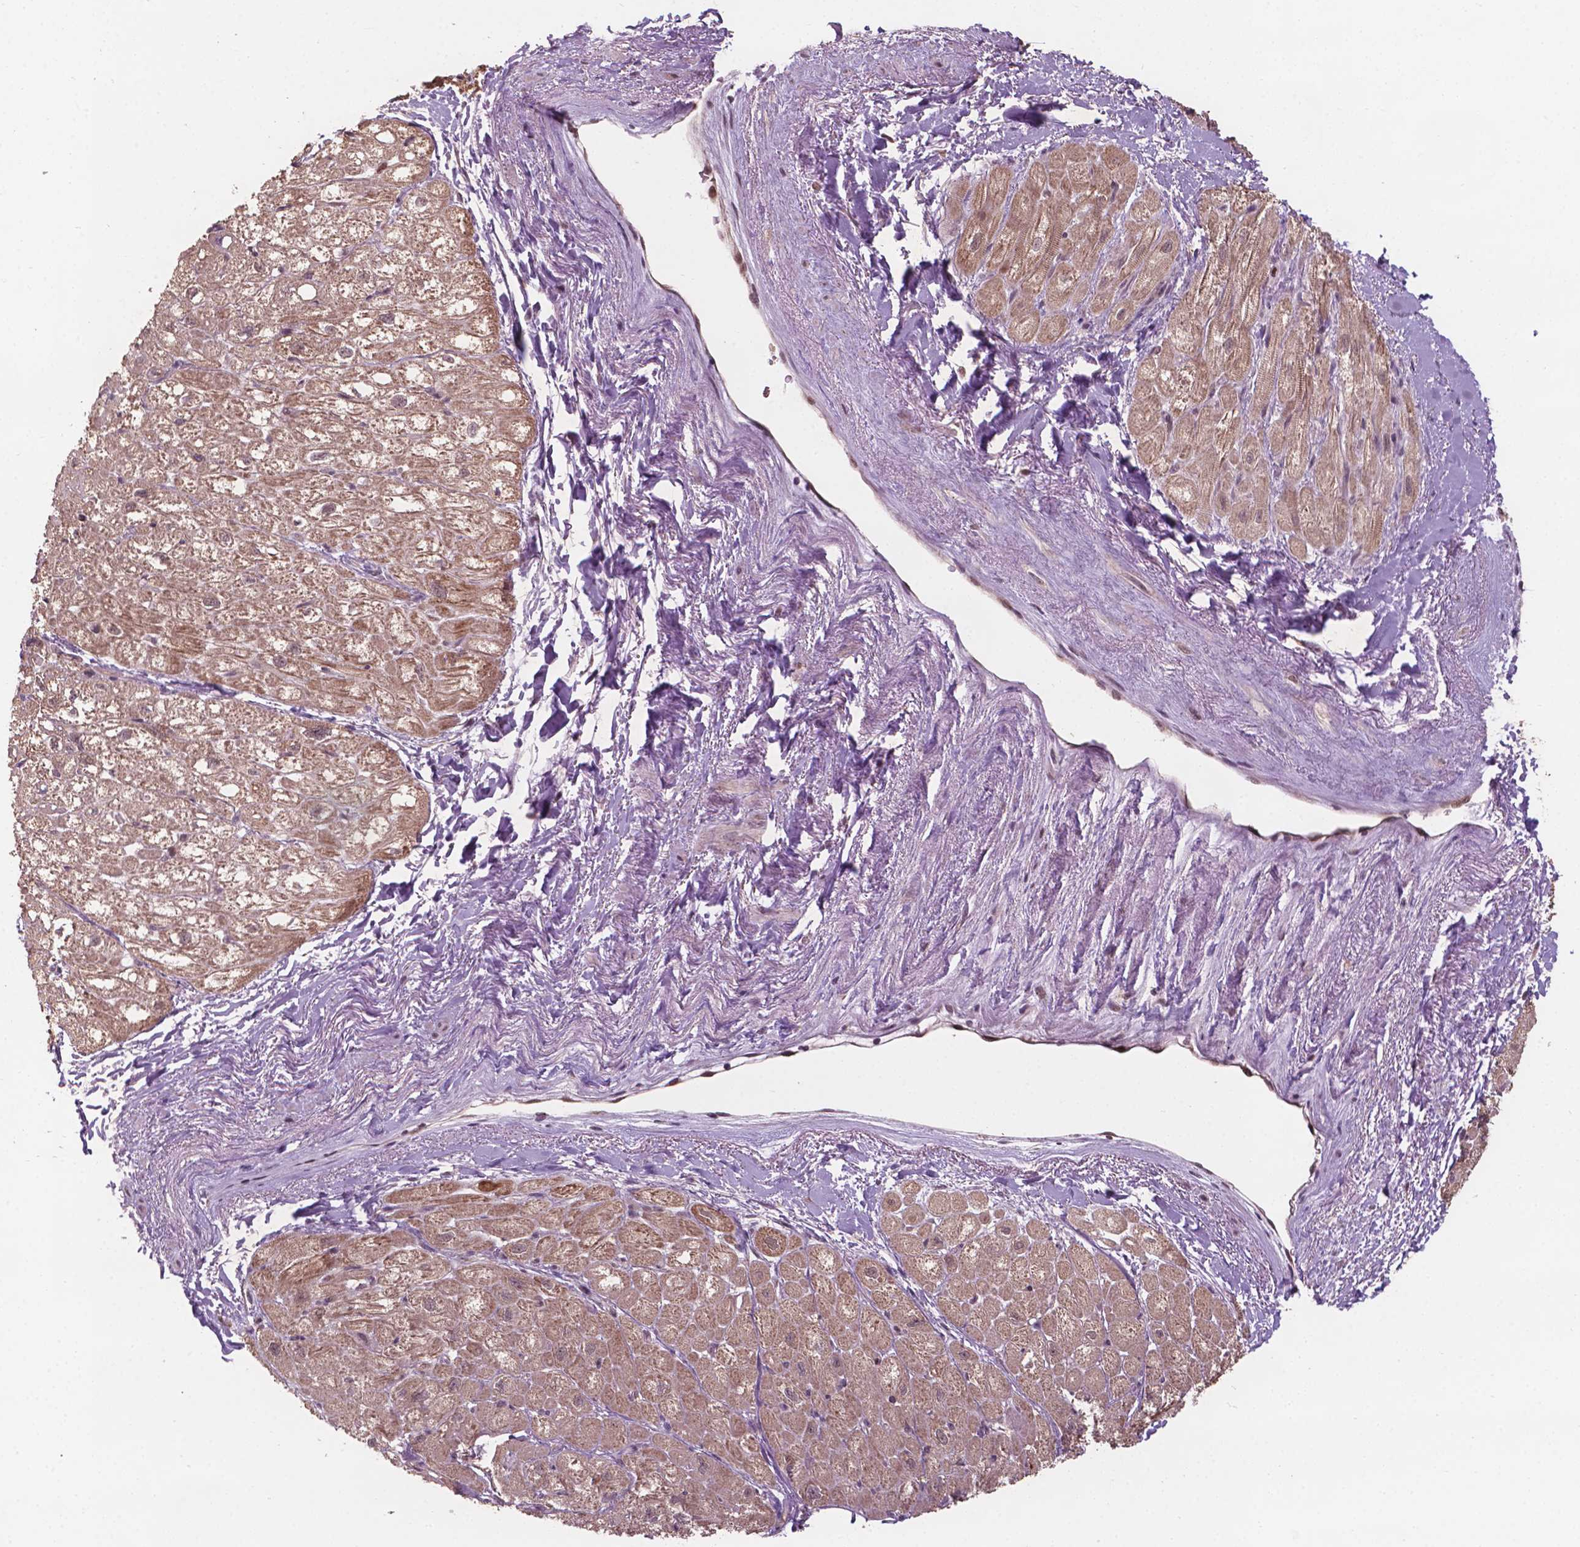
{"staining": {"intensity": "moderate", "quantity": ">75%", "location": "cytoplasmic/membranous"}, "tissue": "heart muscle", "cell_type": "Cardiomyocytes", "image_type": "normal", "snomed": [{"axis": "morphology", "description": "Normal tissue, NOS"}, {"axis": "topography", "description": "Heart"}], "caption": "Immunohistochemical staining of unremarkable human heart muscle exhibits moderate cytoplasmic/membranous protein positivity in approximately >75% of cardiomyocytes. (DAB IHC, brown staining for protein, blue staining for nuclei).", "gene": "NFAT5", "patient": {"sex": "female", "age": 69}}